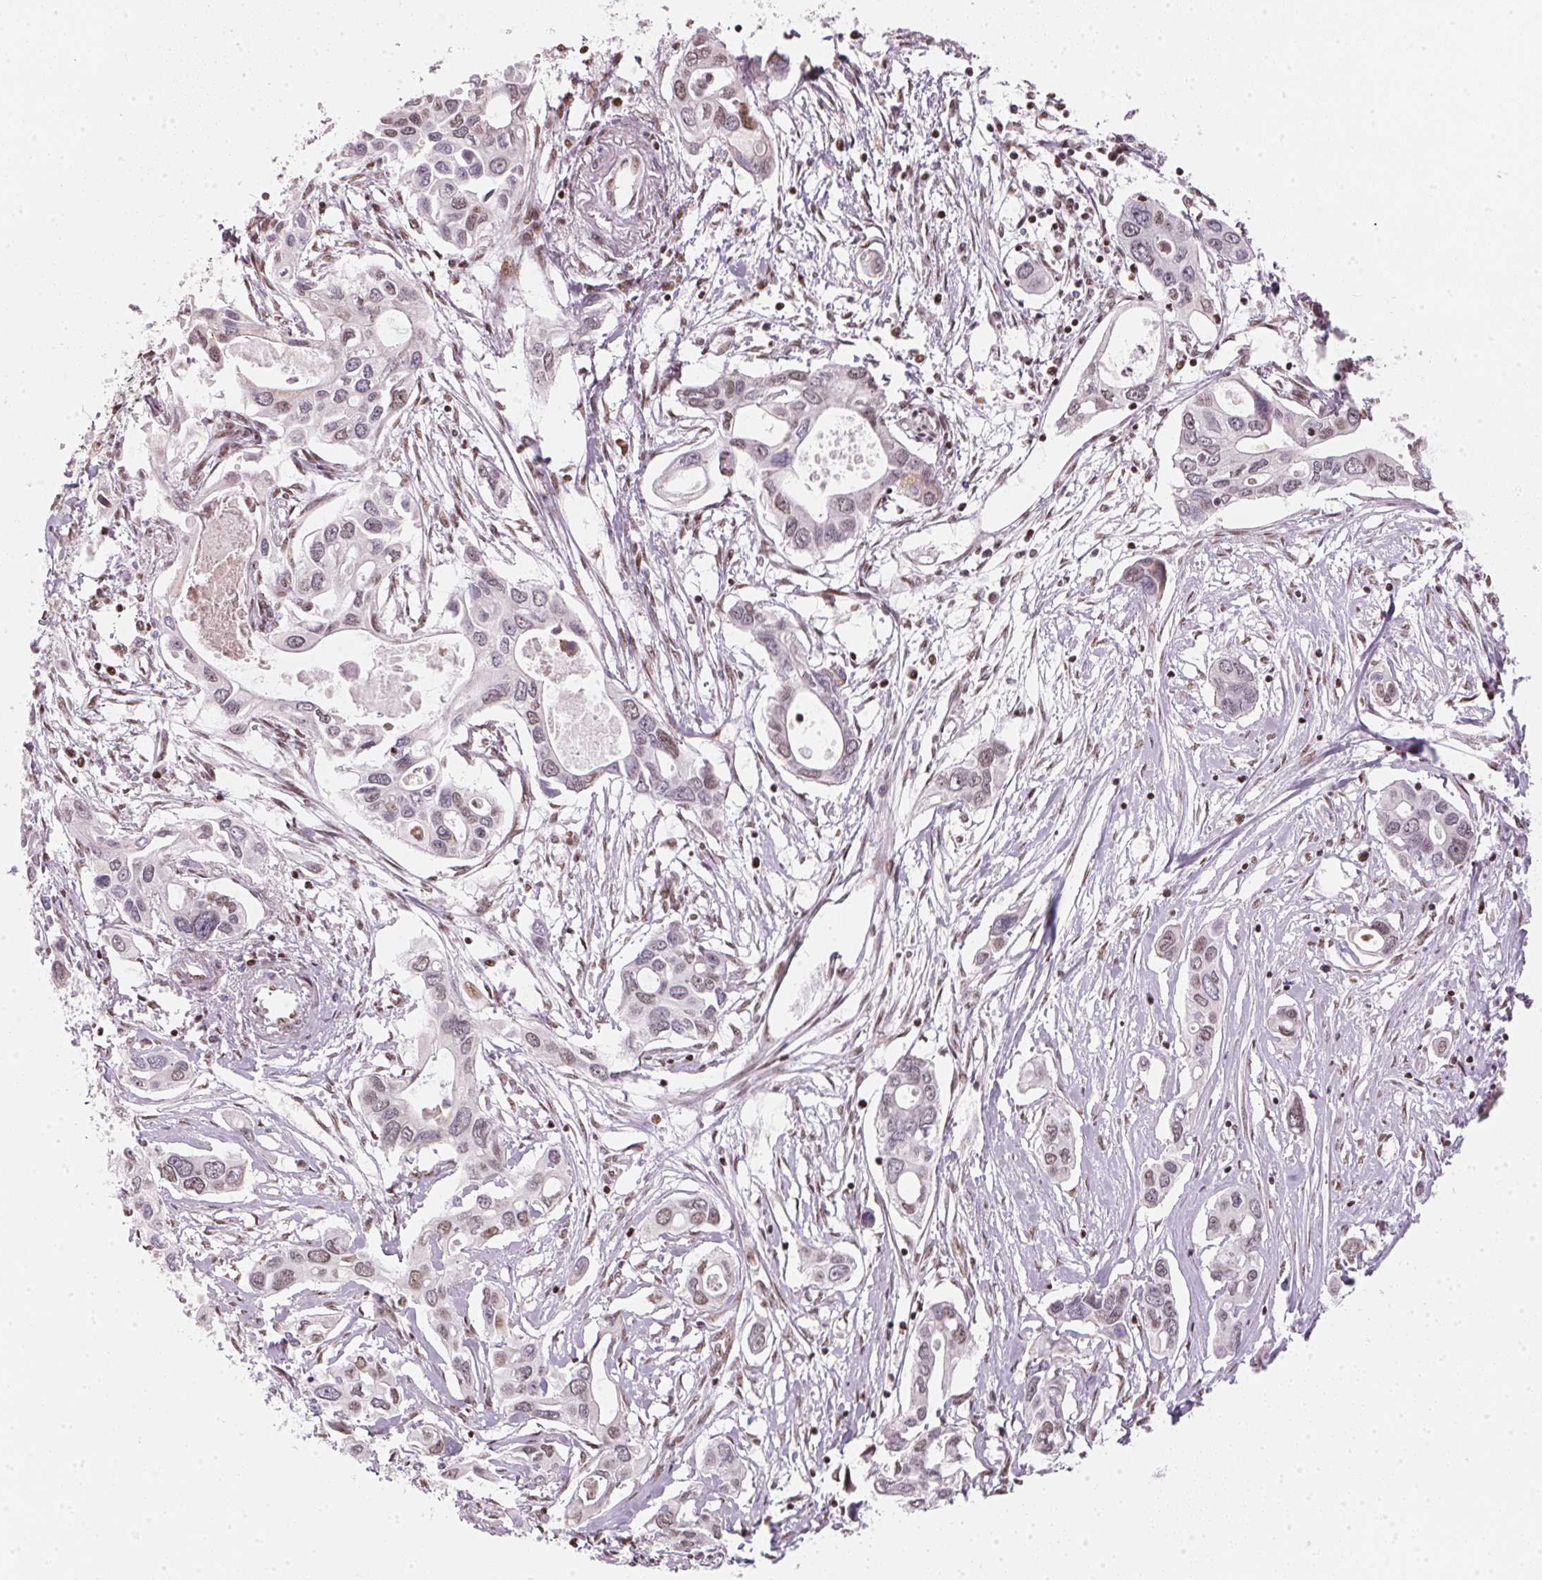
{"staining": {"intensity": "weak", "quantity": "<25%", "location": "nuclear"}, "tissue": "pancreatic cancer", "cell_type": "Tumor cells", "image_type": "cancer", "snomed": [{"axis": "morphology", "description": "Adenocarcinoma, NOS"}, {"axis": "topography", "description": "Pancreas"}], "caption": "Tumor cells show no significant positivity in pancreatic cancer (adenocarcinoma).", "gene": "KAT6A", "patient": {"sex": "male", "age": 60}}